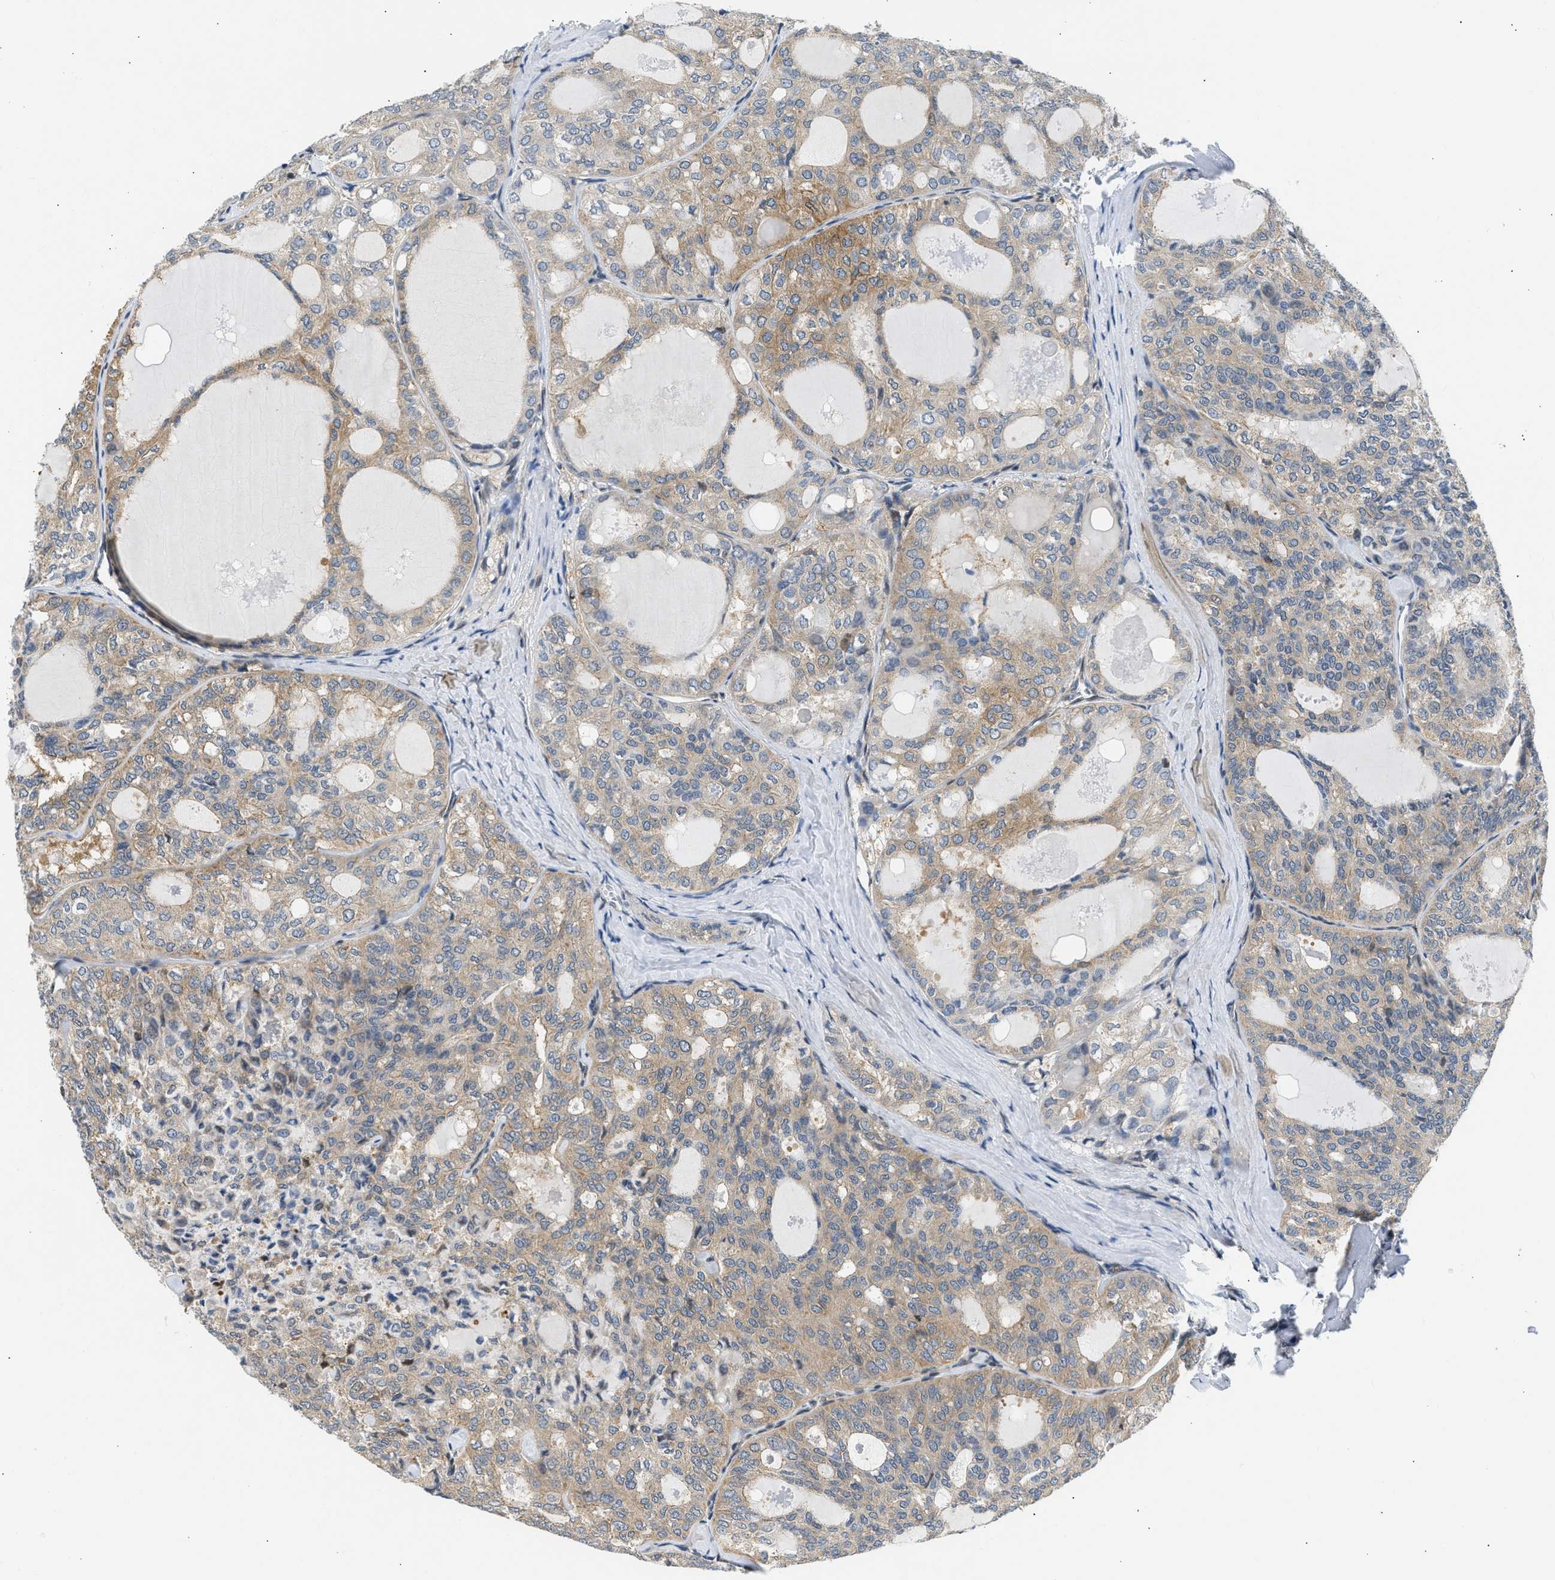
{"staining": {"intensity": "weak", "quantity": ">75%", "location": "cytoplasmic/membranous"}, "tissue": "thyroid cancer", "cell_type": "Tumor cells", "image_type": "cancer", "snomed": [{"axis": "morphology", "description": "Follicular adenoma carcinoma, NOS"}, {"axis": "topography", "description": "Thyroid gland"}], "caption": "Immunohistochemical staining of thyroid cancer demonstrates weak cytoplasmic/membranous protein expression in about >75% of tumor cells. (DAB (3,3'-diaminobenzidine) IHC, brown staining for protein, blue staining for nuclei).", "gene": "OLIG3", "patient": {"sex": "male", "age": 75}}